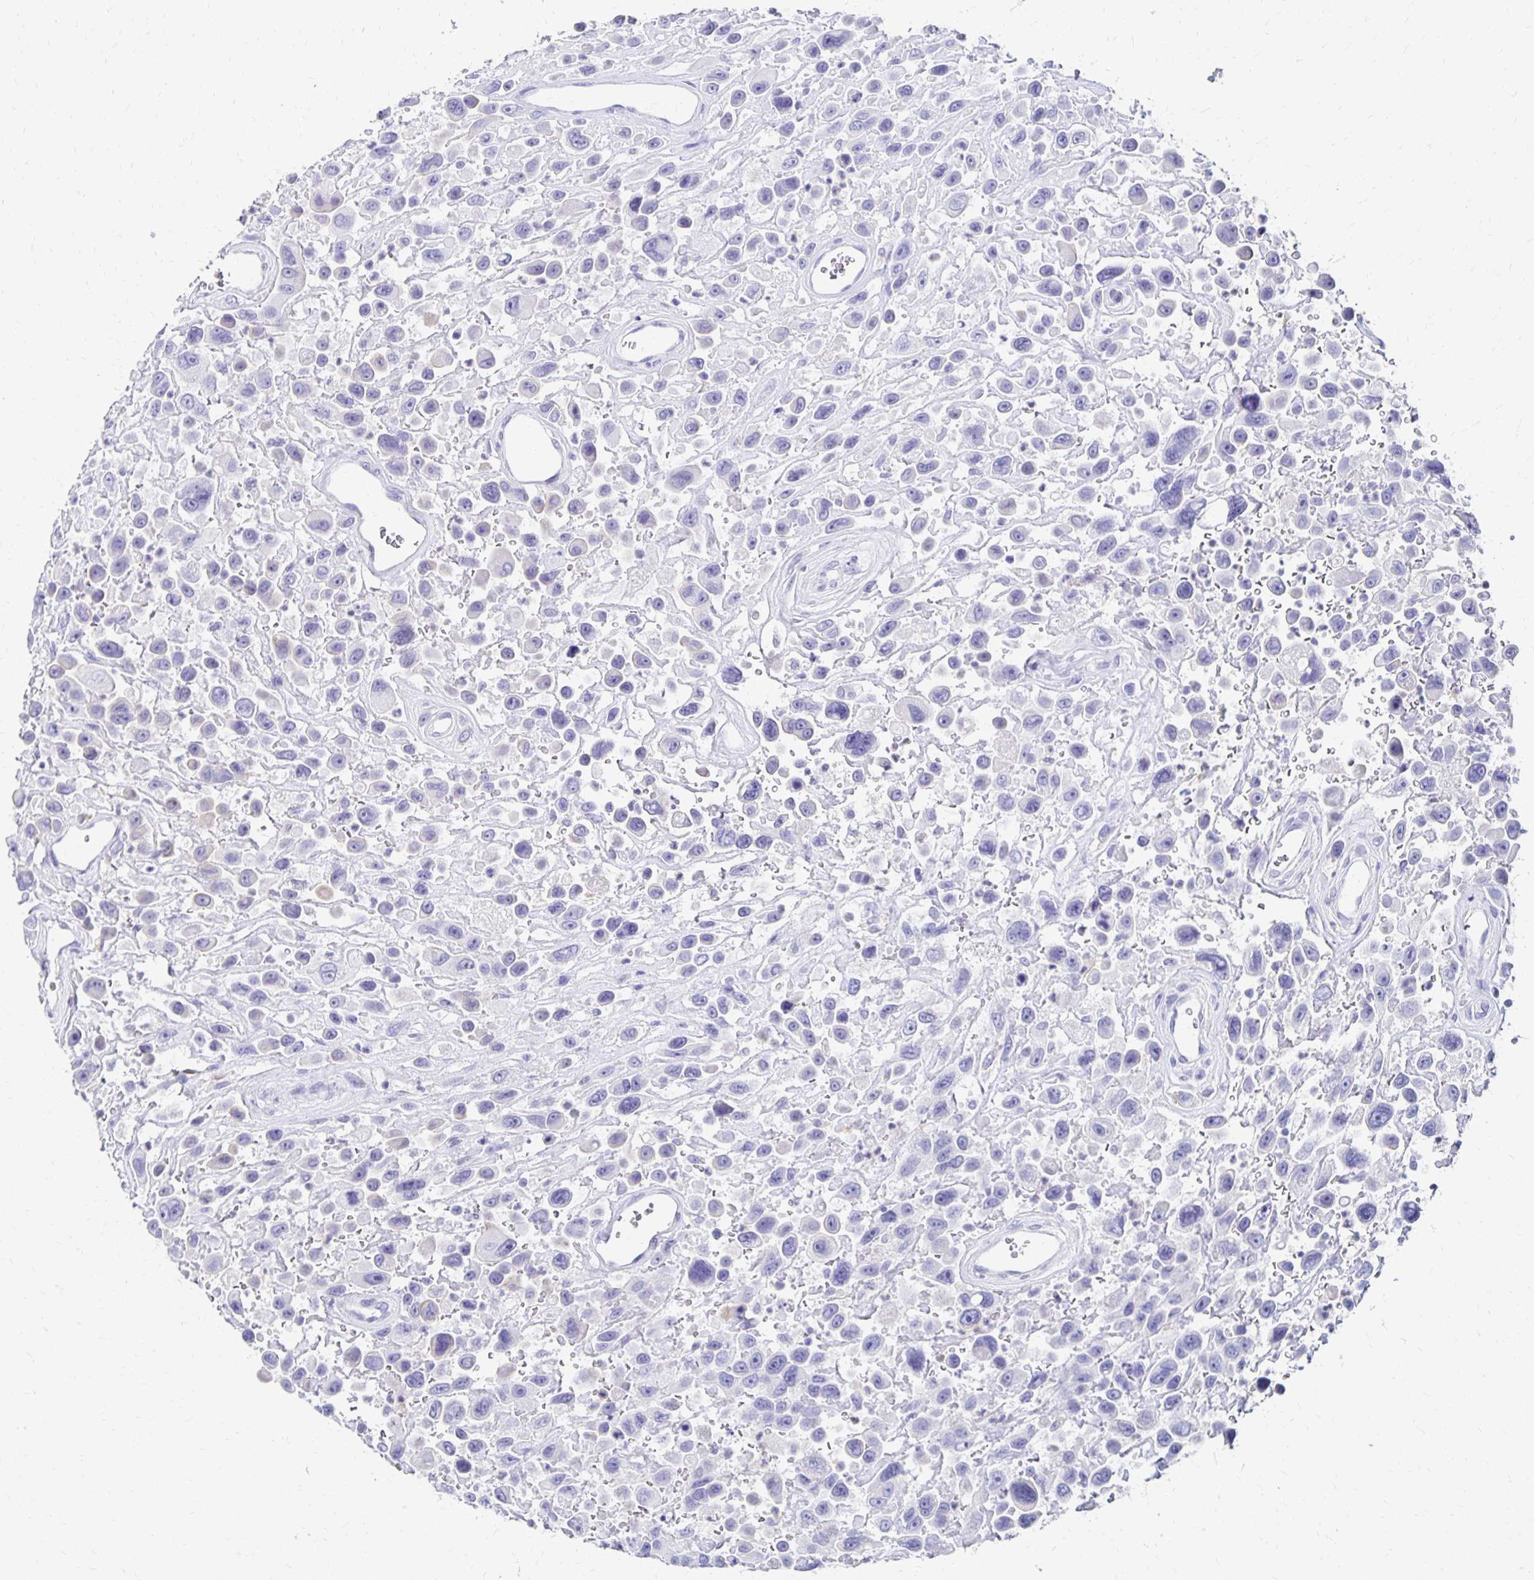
{"staining": {"intensity": "negative", "quantity": "none", "location": "none"}, "tissue": "urothelial cancer", "cell_type": "Tumor cells", "image_type": "cancer", "snomed": [{"axis": "morphology", "description": "Urothelial carcinoma, High grade"}, {"axis": "topography", "description": "Urinary bladder"}], "caption": "A histopathology image of human urothelial cancer is negative for staining in tumor cells.", "gene": "DYNLT4", "patient": {"sex": "male", "age": 53}}